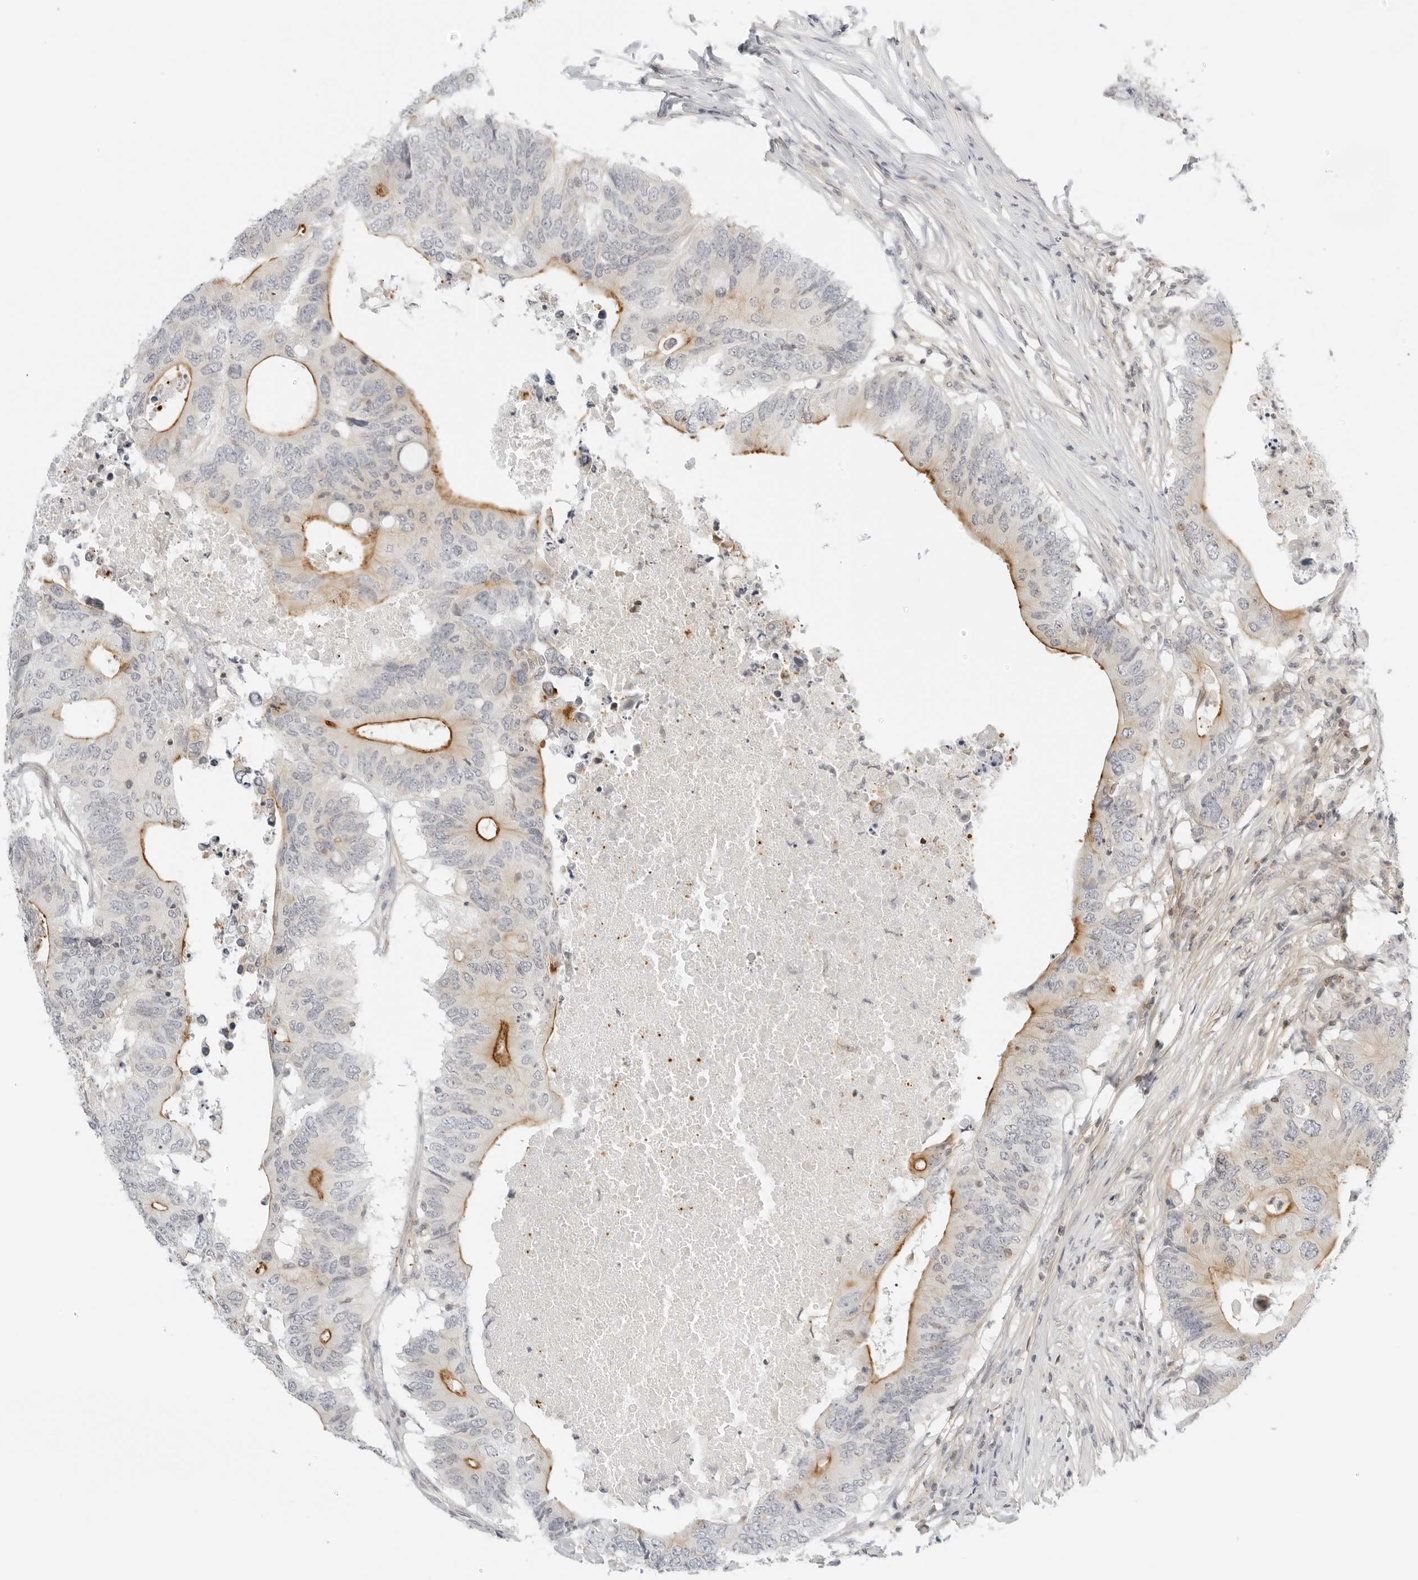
{"staining": {"intensity": "moderate", "quantity": "<25%", "location": "cytoplasmic/membranous"}, "tissue": "colorectal cancer", "cell_type": "Tumor cells", "image_type": "cancer", "snomed": [{"axis": "morphology", "description": "Adenocarcinoma, NOS"}, {"axis": "topography", "description": "Colon"}], "caption": "Colorectal cancer stained with DAB IHC demonstrates low levels of moderate cytoplasmic/membranous positivity in approximately <25% of tumor cells.", "gene": "OSCP1", "patient": {"sex": "male", "age": 71}}